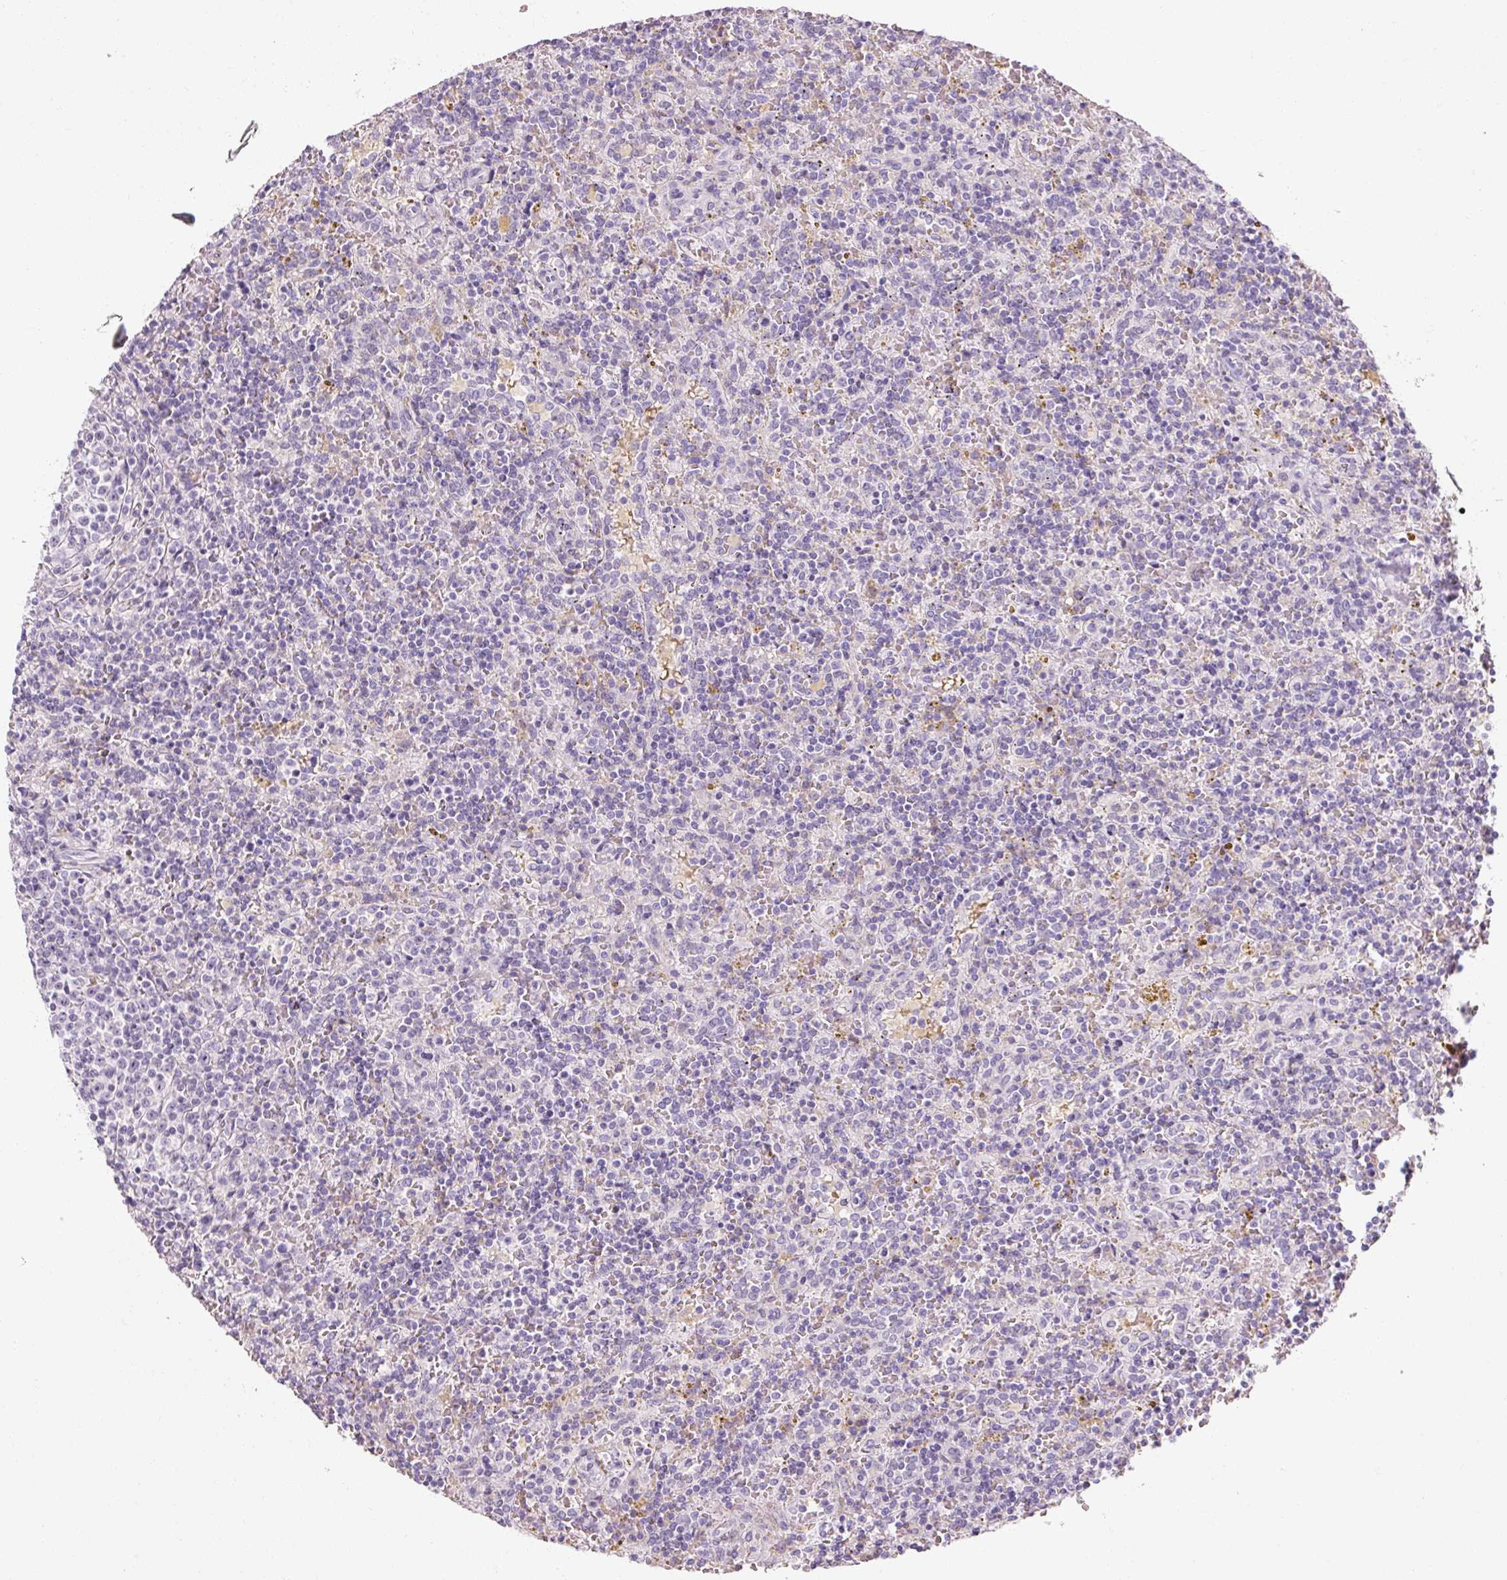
{"staining": {"intensity": "negative", "quantity": "none", "location": "none"}, "tissue": "lymphoma", "cell_type": "Tumor cells", "image_type": "cancer", "snomed": [{"axis": "morphology", "description": "Malignant lymphoma, non-Hodgkin's type, Low grade"}, {"axis": "topography", "description": "Spleen"}], "caption": "The histopathology image reveals no significant positivity in tumor cells of lymphoma.", "gene": "NFE2L3", "patient": {"sex": "male", "age": 67}}